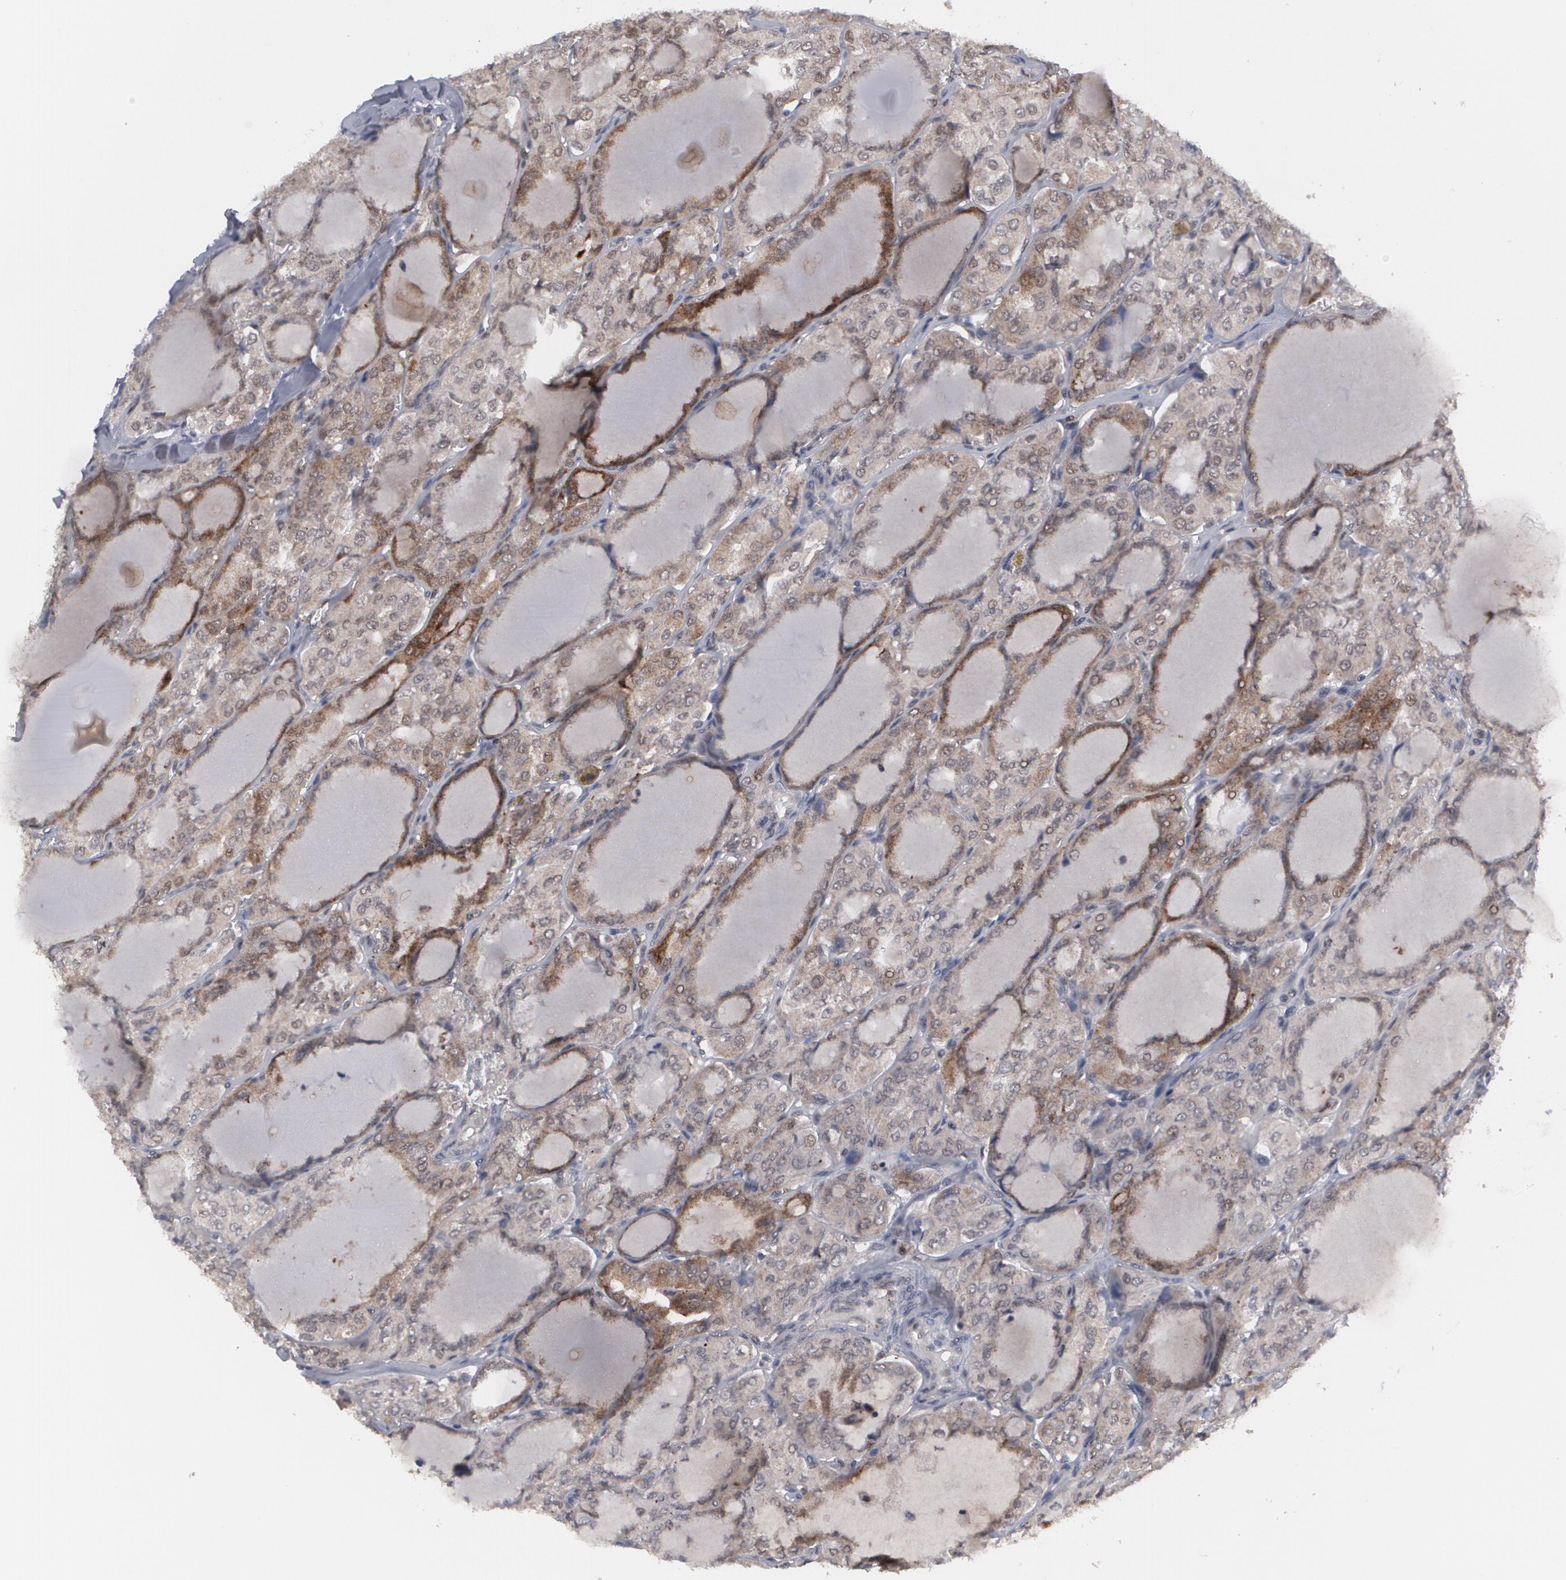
{"staining": {"intensity": "weak", "quantity": "25%-75%", "location": "nuclear"}, "tissue": "thyroid cancer", "cell_type": "Tumor cells", "image_type": "cancer", "snomed": [{"axis": "morphology", "description": "Papillary adenocarcinoma, NOS"}, {"axis": "topography", "description": "Thyroid gland"}], "caption": "Thyroid papillary adenocarcinoma stained with immunohistochemistry (IHC) displays weak nuclear staining in about 25%-75% of tumor cells.", "gene": "INTS6", "patient": {"sex": "male", "age": 20}}